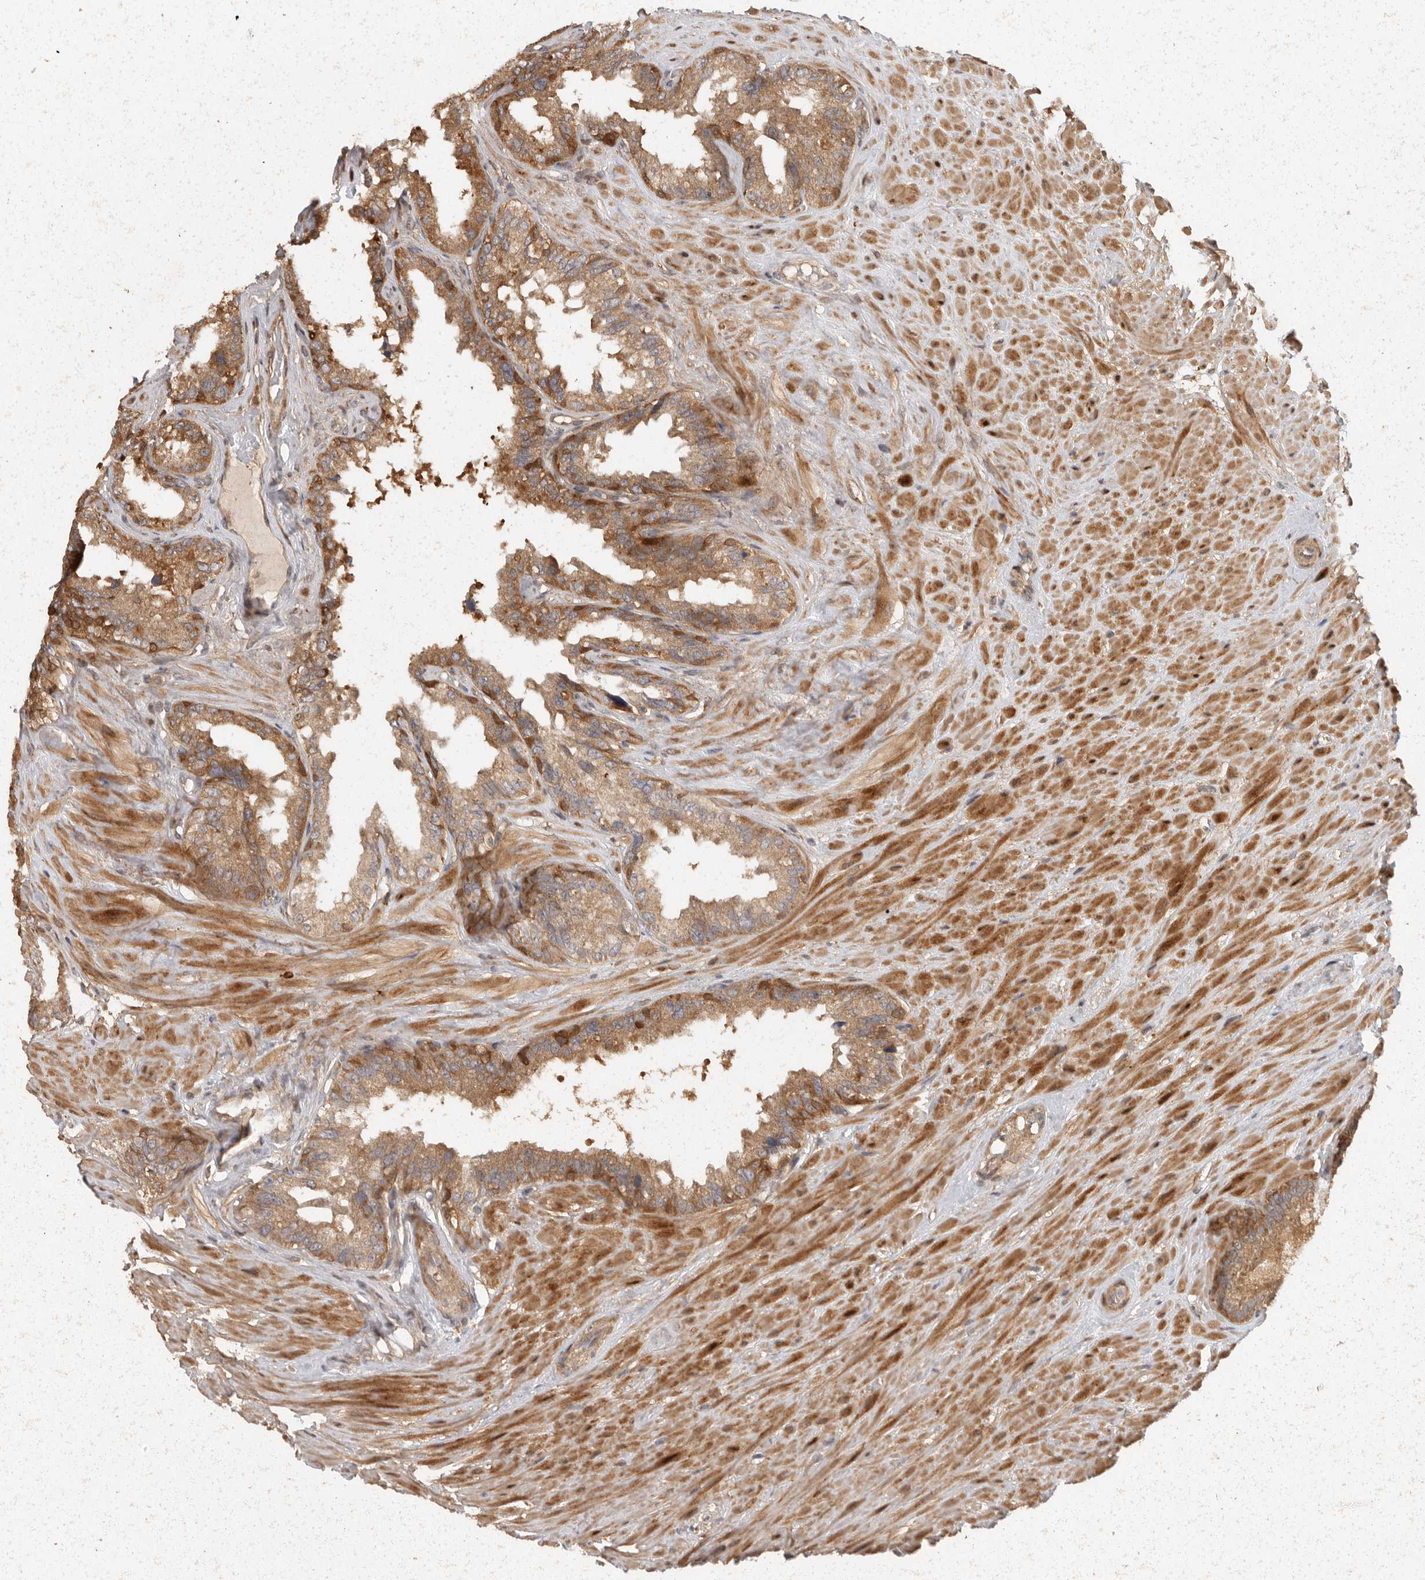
{"staining": {"intensity": "moderate", "quantity": ">75%", "location": "cytoplasmic/membranous"}, "tissue": "seminal vesicle", "cell_type": "Glandular cells", "image_type": "normal", "snomed": [{"axis": "morphology", "description": "Normal tissue, NOS"}, {"axis": "topography", "description": "Seminal veicle"}], "caption": "Glandular cells reveal medium levels of moderate cytoplasmic/membranous expression in about >75% of cells in benign seminal vesicle.", "gene": "SWT1", "patient": {"sex": "male", "age": 80}}